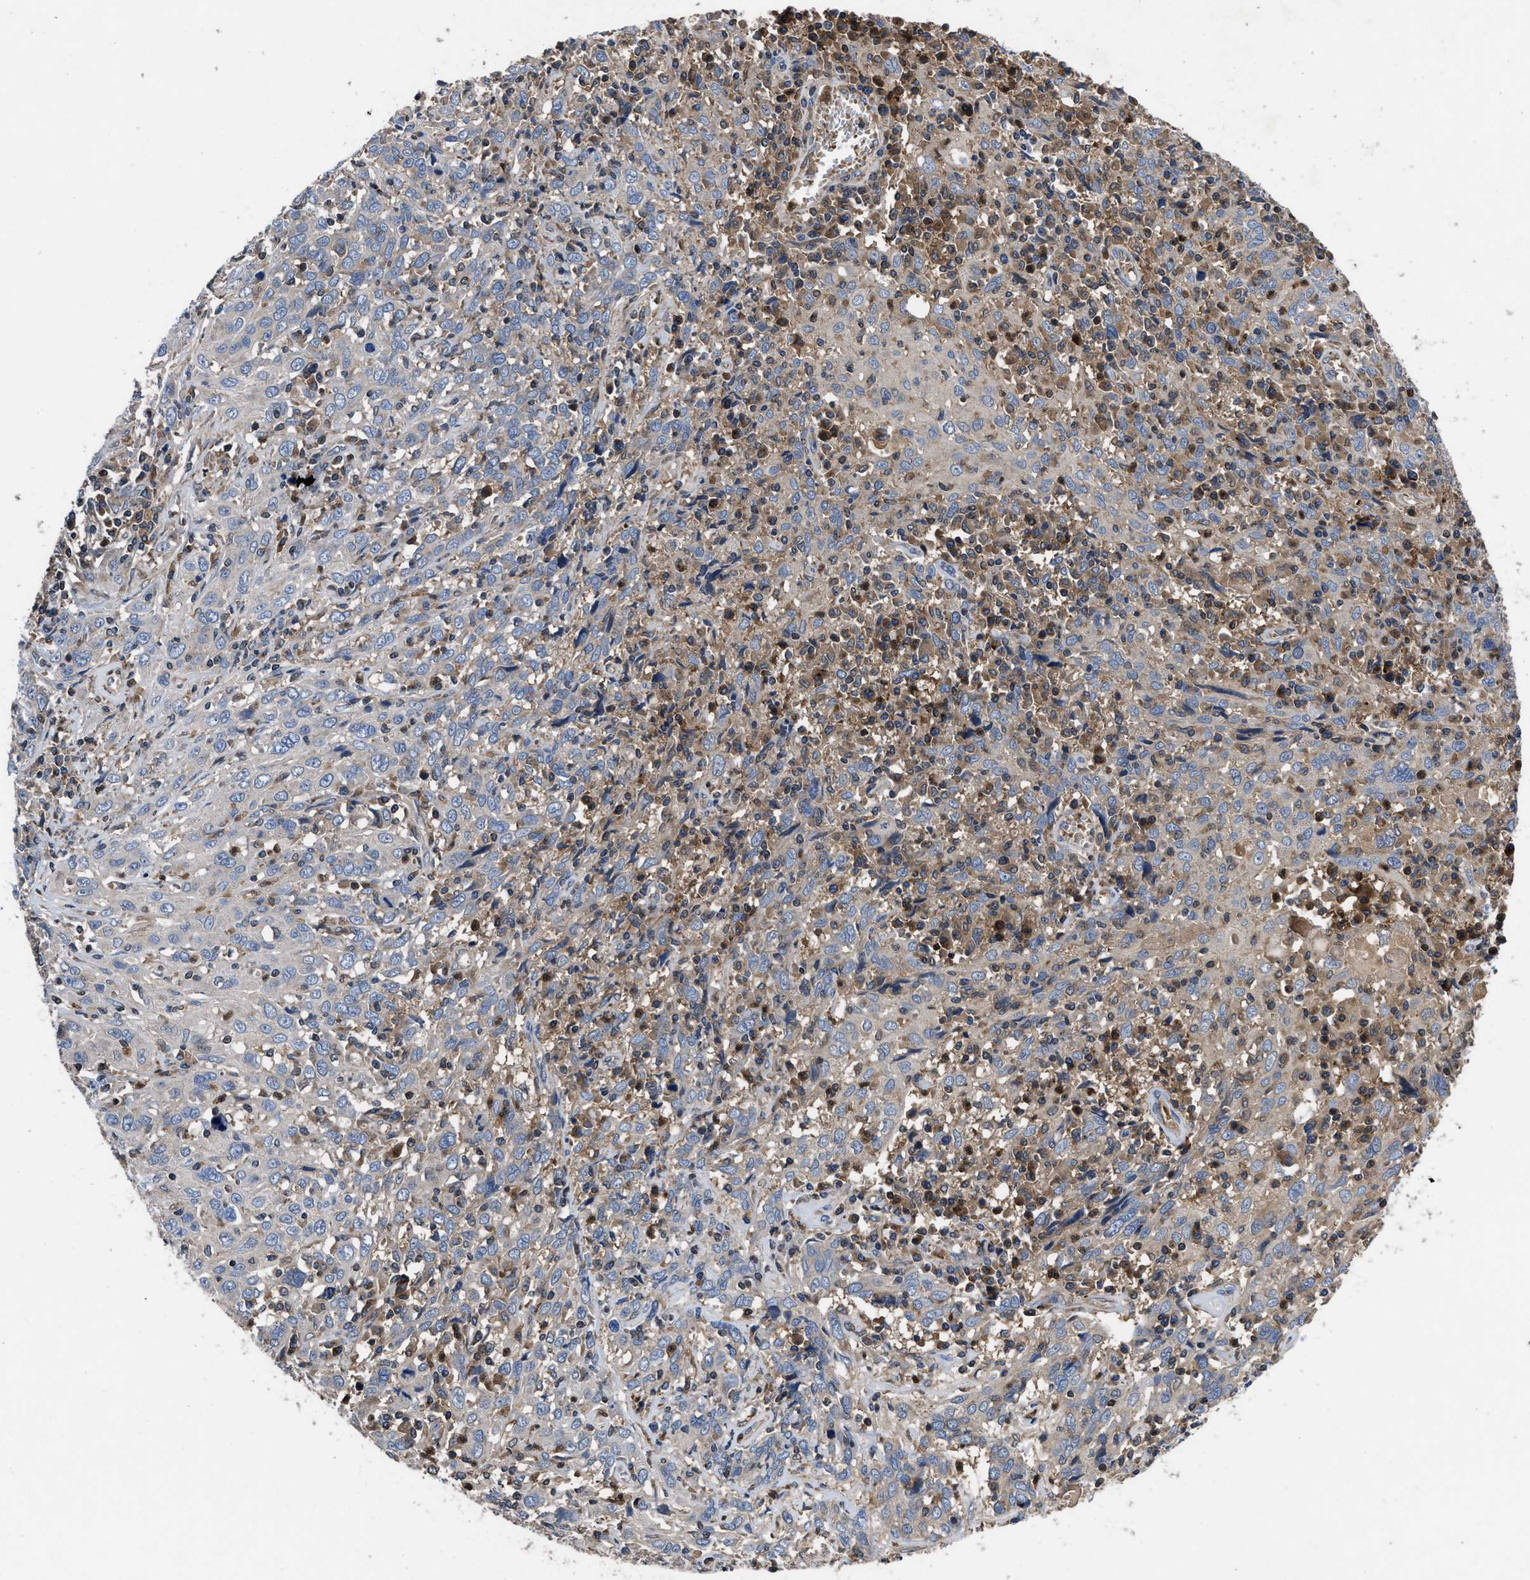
{"staining": {"intensity": "negative", "quantity": "none", "location": "none"}, "tissue": "cervical cancer", "cell_type": "Tumor cells", "image_type": "cancer", "snomed": [{"axis": "morphology", "description": "Squamous cell carcinoma, NOS"}, {"axis": "topography", "description": "Cervix"}], "caption": "Immunohistochemical staining of cervical cancer reveals no significant expression in tumor cells.", "gene": "YBEY", "patient": {"sex": "female", "age": 46}}